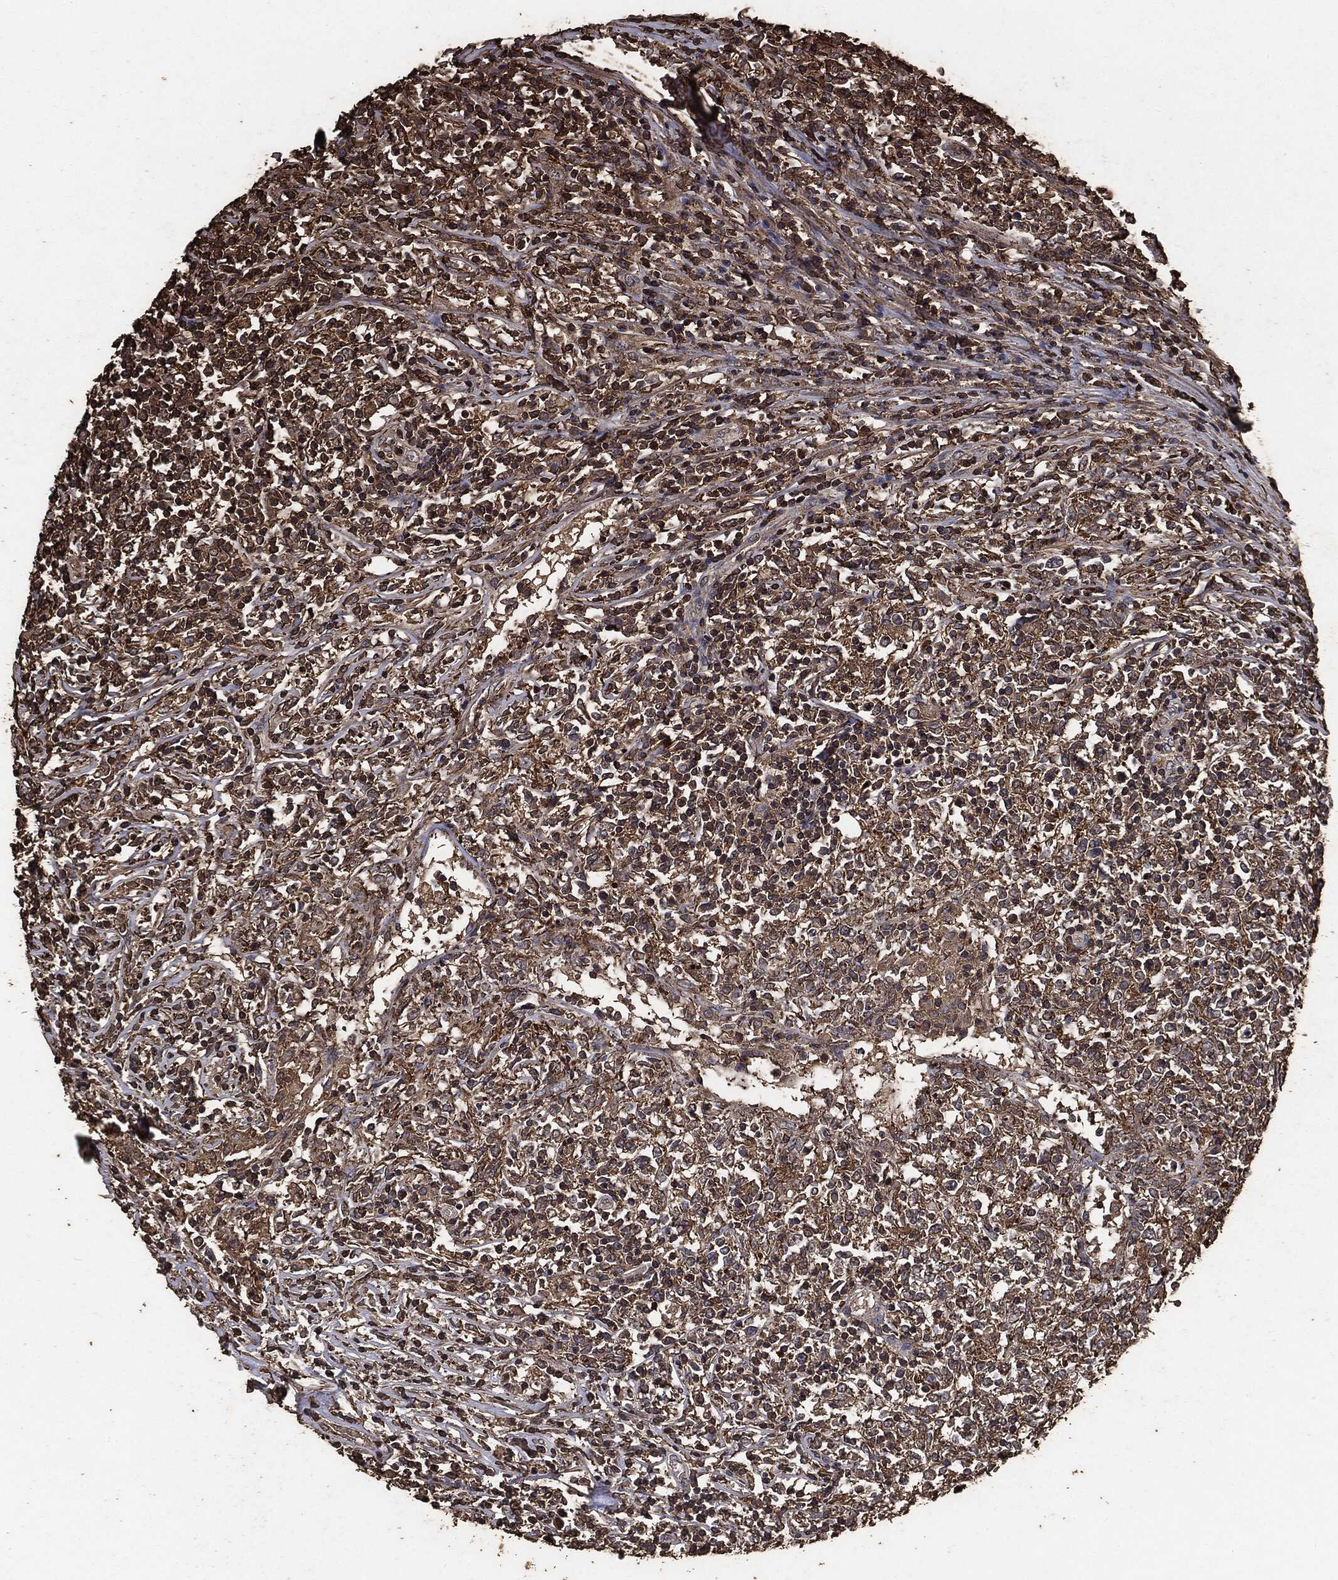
{"staining": {"intensity": "moderate", "quantity": ">75%", "location": "cytoplasmic/membranous"}, "tissue": "lymphoma", "cell_type": "Tumor cells", "image_type": "cancer", "snomed": [{"axis": "morphology", "description": "Malignant lymphoma, non-Hodgkin's type, High grade"}, {"axis": "topography", "description": "Lymph node"}], "caption": "Approximately >75% of tumor cells in high-grade malignant lymphoma, non-Hodgkin's type exhibit moderate cytoplasmic/membranous protein staining as visualized by brown immunohistochemical staining.", "gene": "MTOR", "patient": {"sex": "female", "age": 84}}